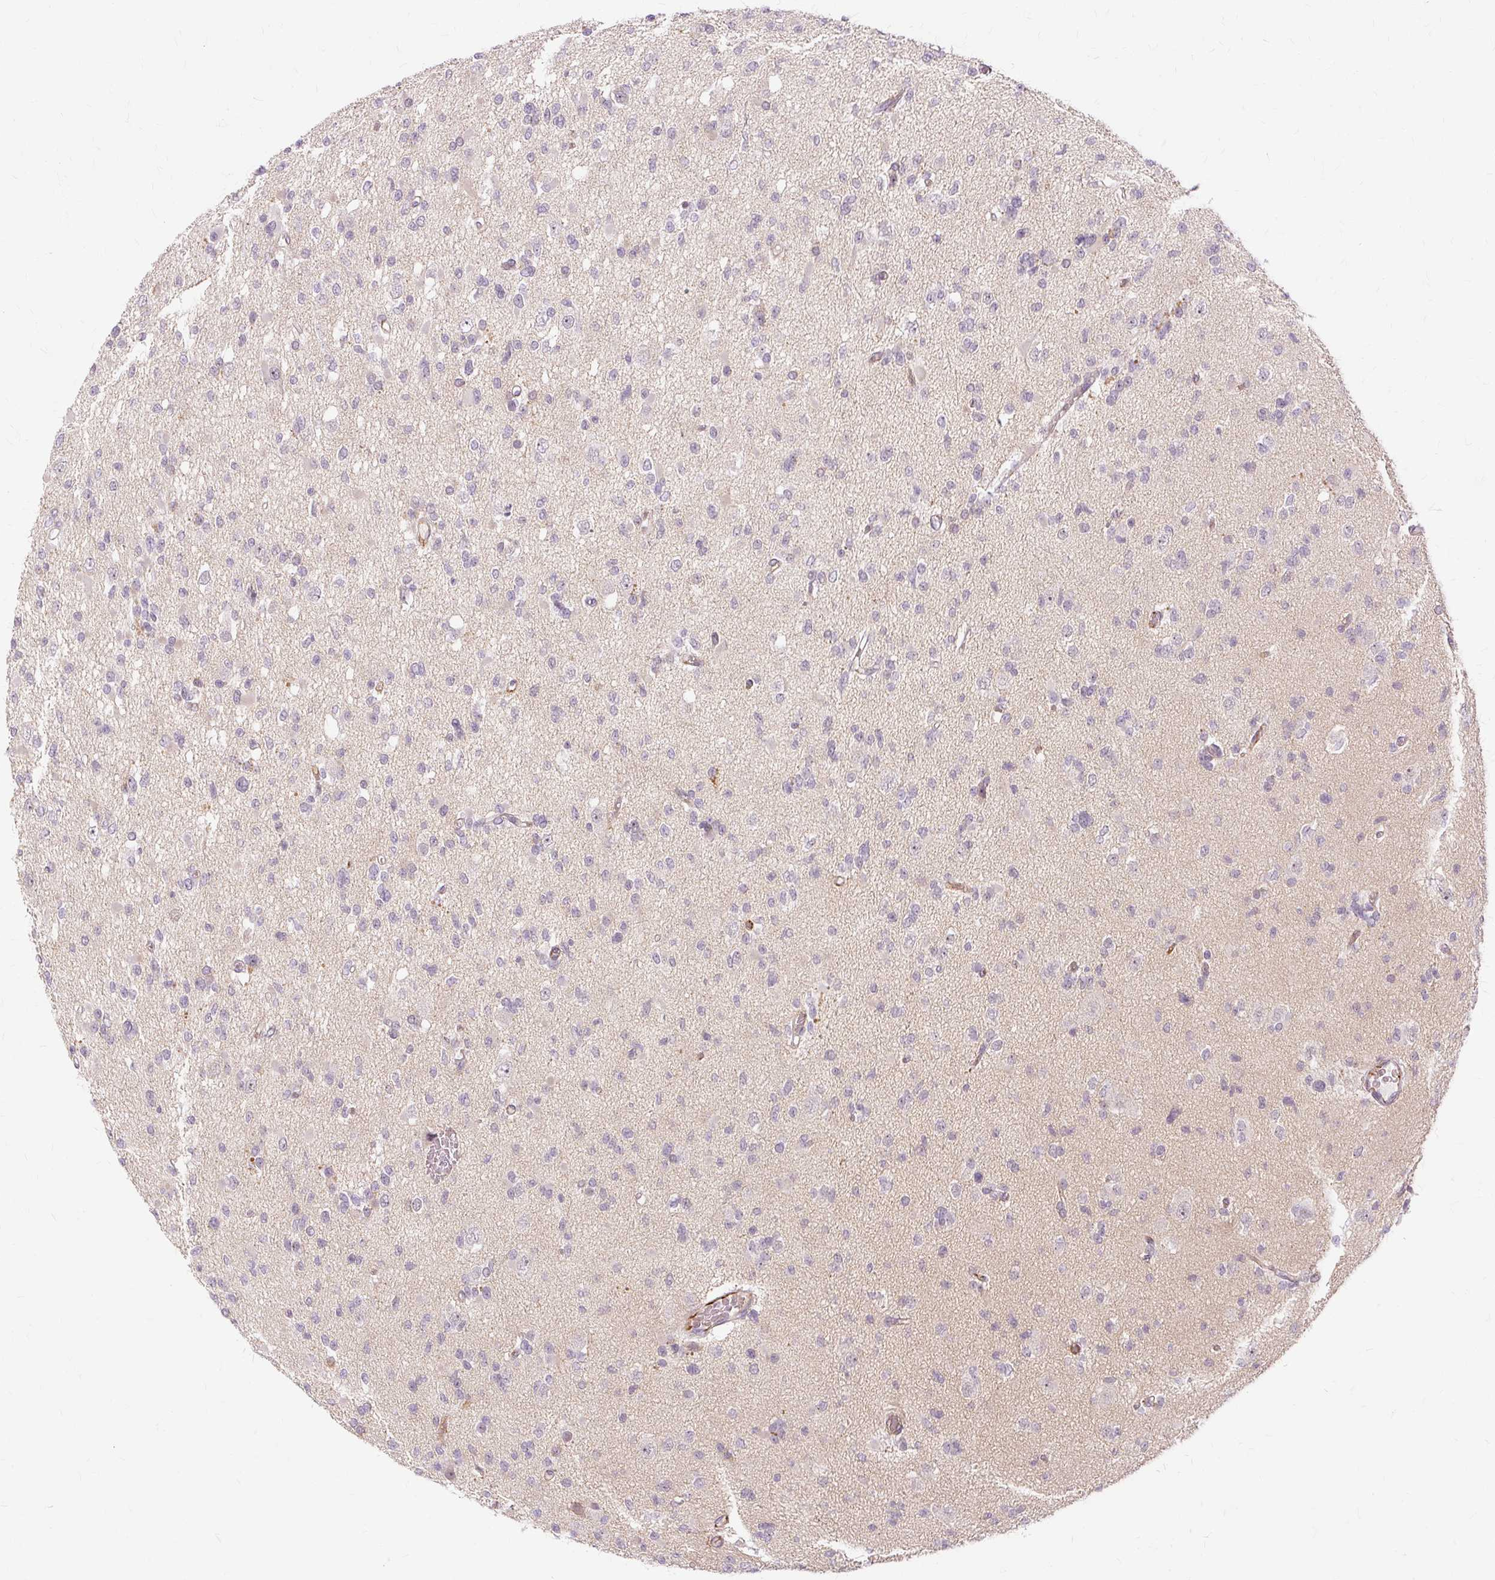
{"staining": {"intensity": "negative", "quantity": "none", "location": "none"}, "tissue": "glioma", "cell_type": "Tumor cells", "image_type": "cancer", "snomed": [{"axis": "morphology", "description": "Glioma, malignant, Low grade"}, {"axis": "topography", "description": "Brain"}], "caption": "Immunohistochemistry (IHC) of malignant glioma (low-grade) exhibits no positivity in tumor cells.", "gene": "MMACHC", "patient": {"sex": "female", "age": 22}}